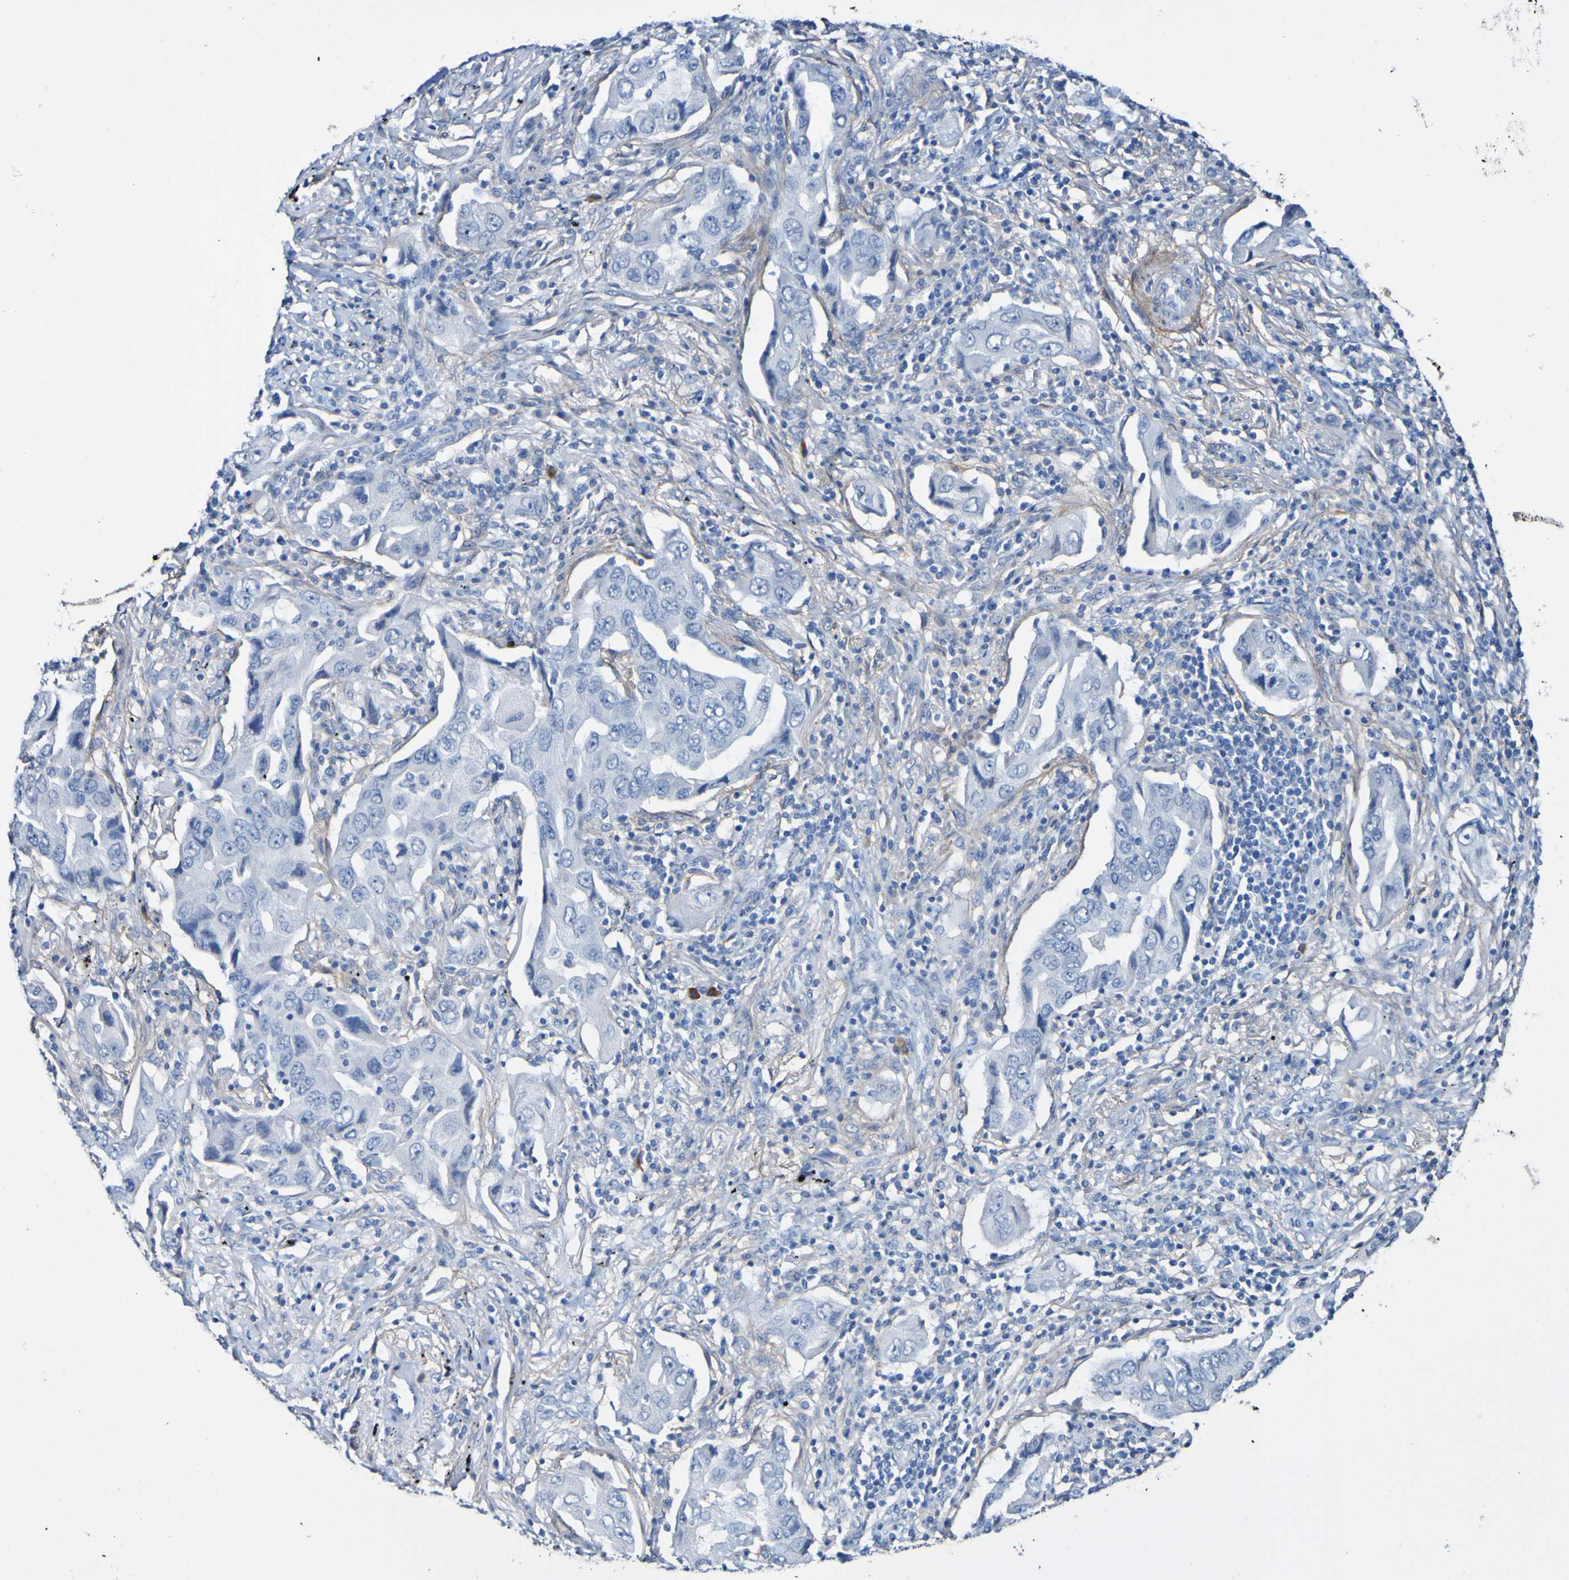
{"staining": {"intensity": "negative", "quantity": "none", "location": "none"}, "tissue": "lung cancer", "cell_type": "Tumor cells", "image_type": "cancer", "snomed": [{"axis": "morphology", "description": "Adenocarcinoma, NOS"}, {"axis": "topography", "description": "Lung"}], "caption": "Lung cancer stained for a protein using immunohistochemistry reveals no positivity tumor cells.", "gene": "SGCB", "patient": {"sex": "female", "age": 65}}